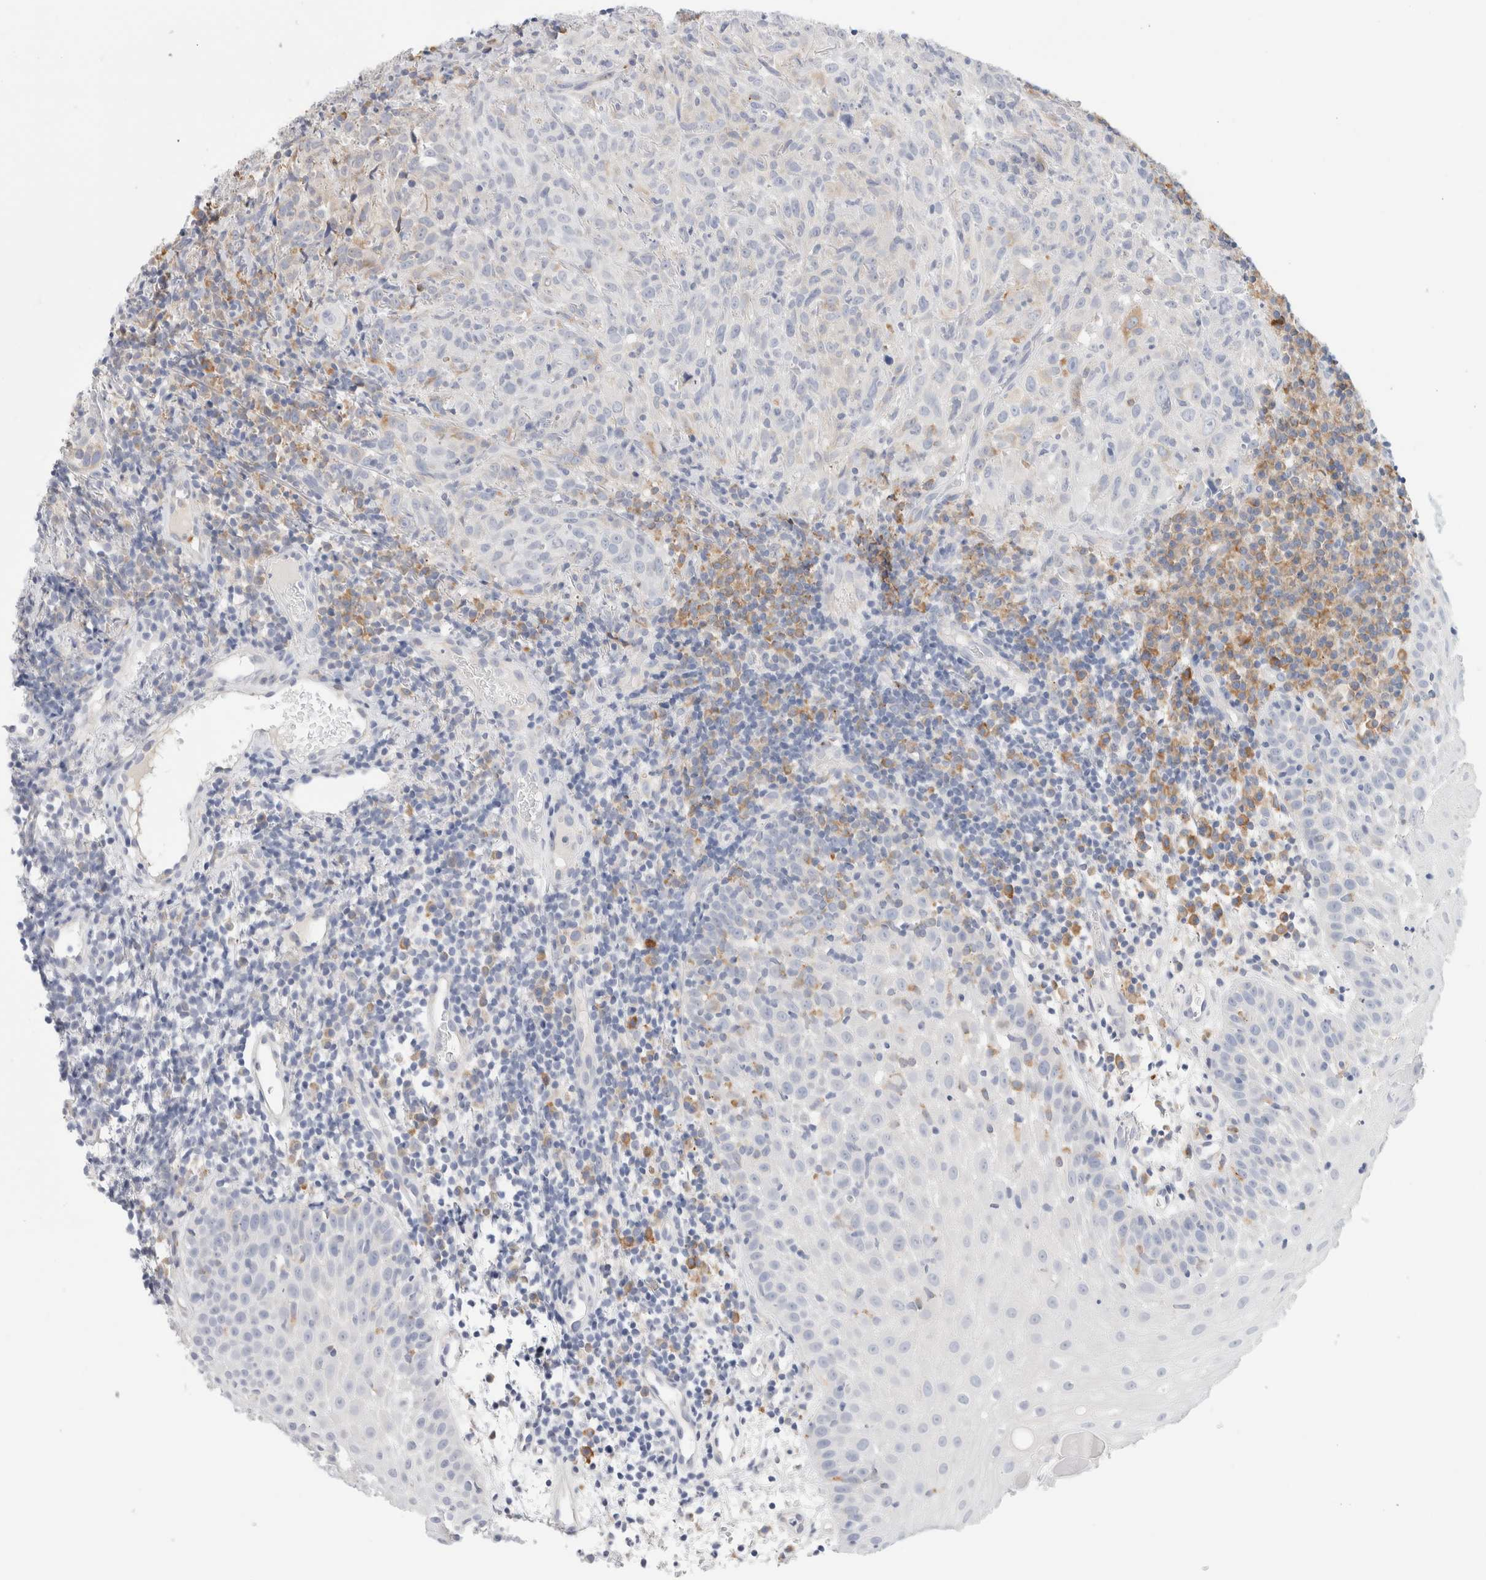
{"staining": {"intensity": "negative", "quantity": "none", "location": "none"}, "tissue": "oral mucosa", "cell_type": "Squamous epithelial cells", "image_type": "normal", "snomed": [{"axis": "morphology", "description": "Normal tissue, NOS"}, {"axis": "topography", "description": "Oral tissue"}], "caption": "Photomicrograph shows no protein staining in squamous epithelial cells of unremarkable oral mucosa. (Brightfield microscopy of DAB (3,3'-diaminobenzidine) IHC at high magnification).", "gene": "CSK", "patient": {"sex": "male", "age": 60}}